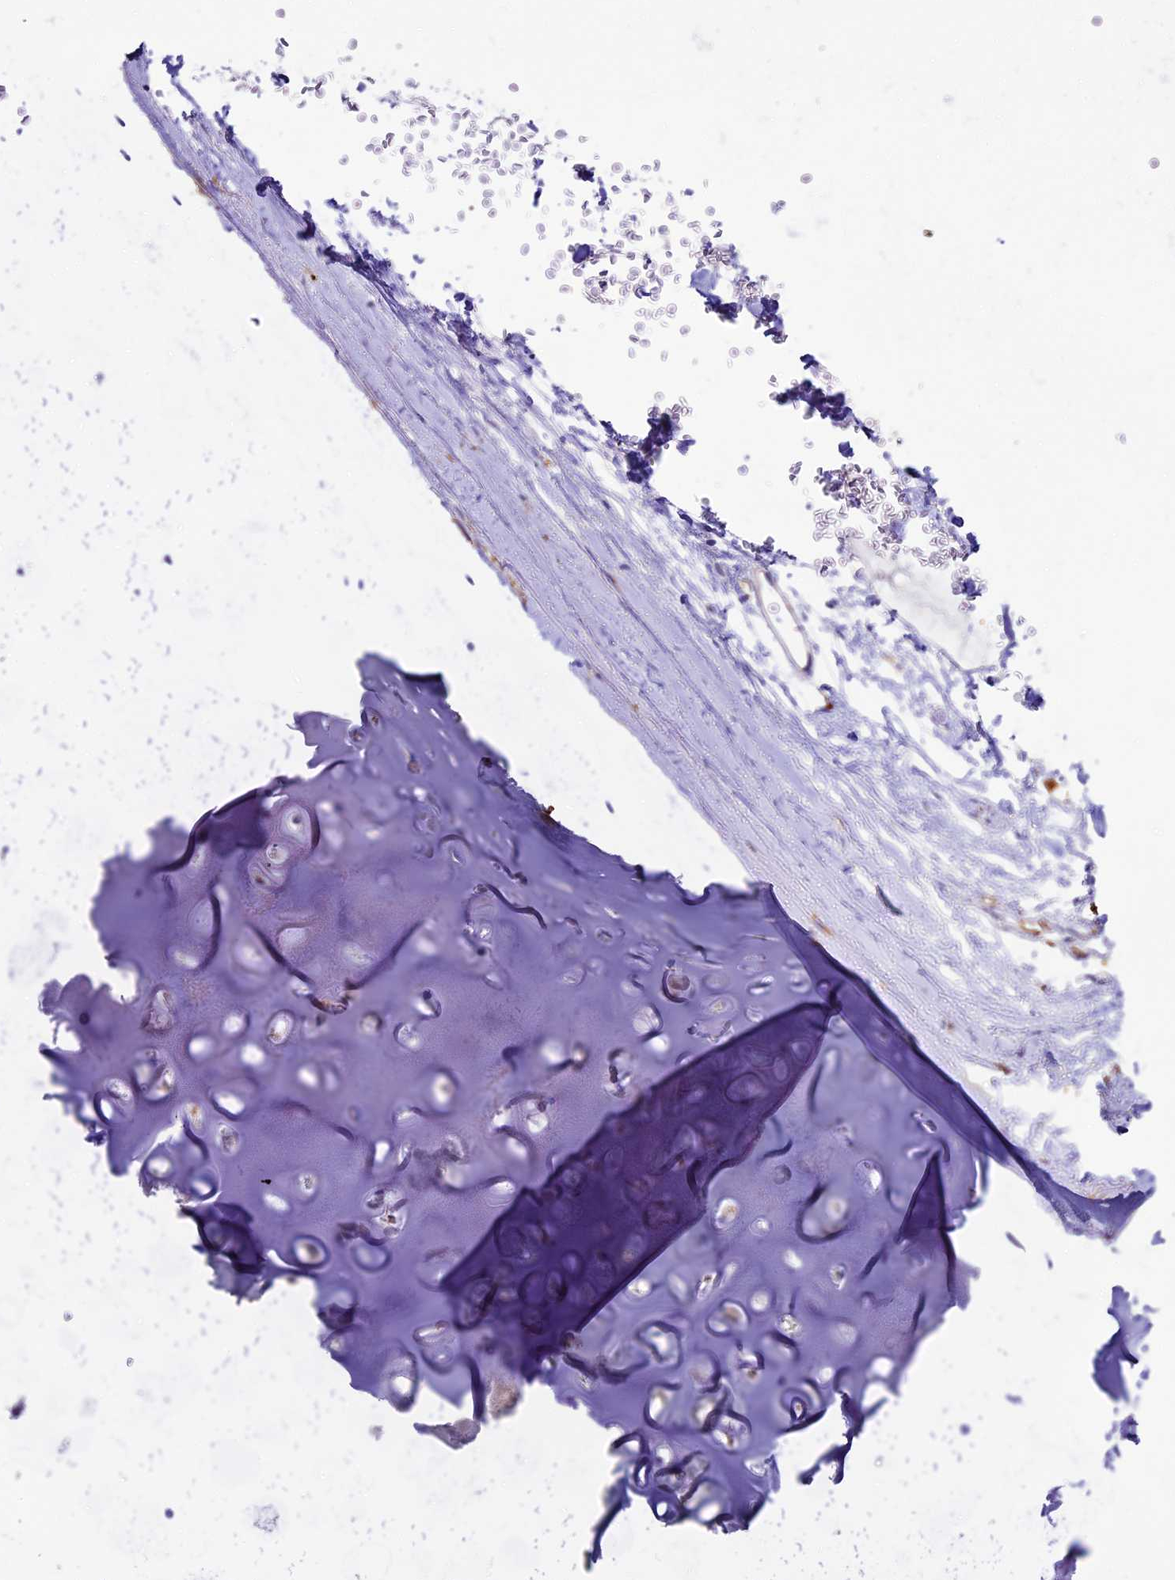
{"staining": {"intensity": "negative", "quantity": "none", "location": "none"}, "tissue": "adipose tissue", "cell_type": "Adipocytes", "image_type": "normal", "snomed": [{"axis": "morphology", "description": "Normal tissue, NOS"}, {"axis": "topography", "description": "Lymph node"}, {"axis": "topography", "description": "Bronchus"}], "caption": "This image is of unremarkable adipose tissue stained with IHC to label a protein in brown with the nuclei are counter-stained blue. There is no staining in adipocytes.", "gene": "IL20RA", "patient": {"sex": "male", "age": 63}}